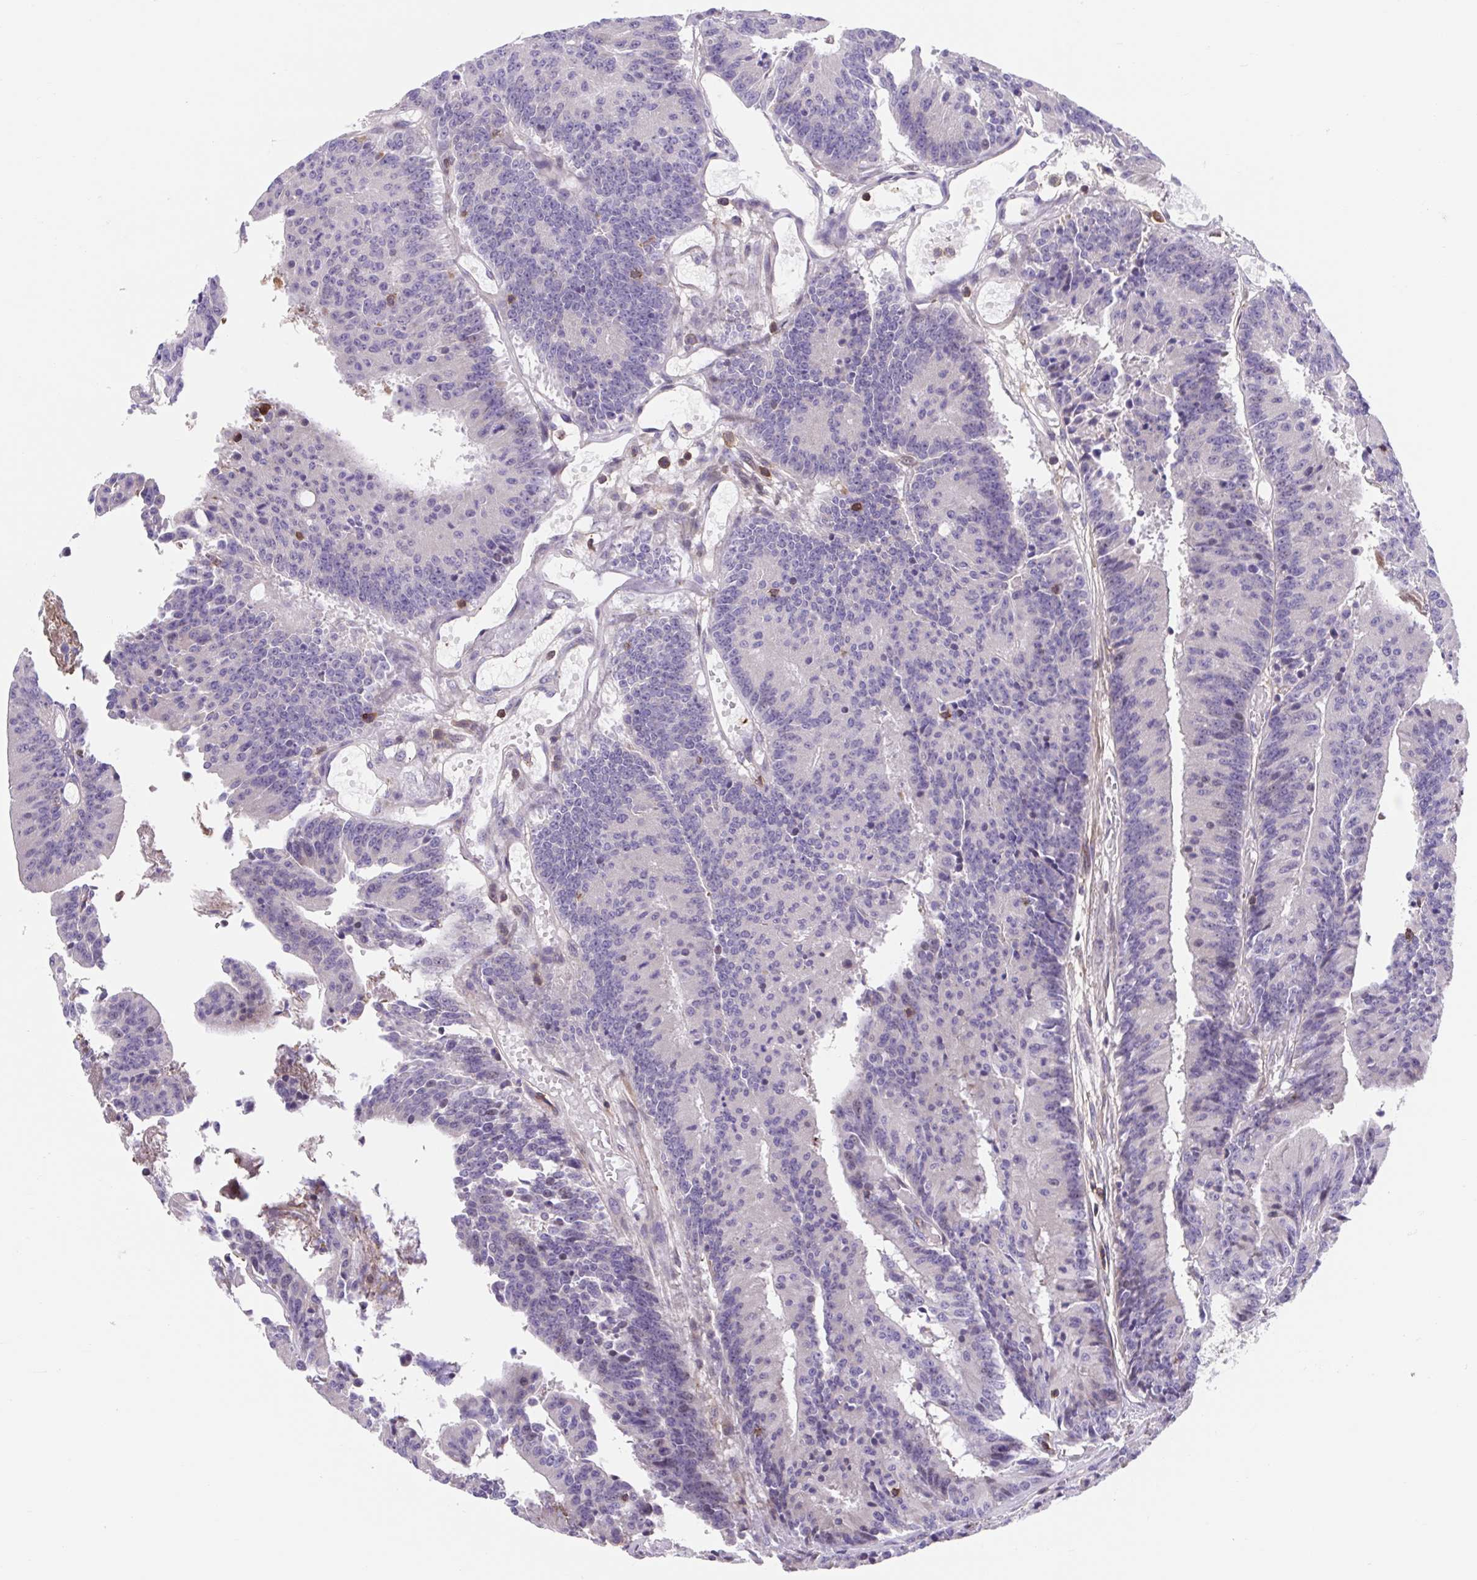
{"staining": {"intensity": "weak", "quantity": "<25%", "location": "cytoplasmic/membranous"}, "tissue": "colorectal cancer", "cell_type": "Tumor cells", "image_type": "cancer", "snomed": [{"axis": "morphology", "description": "Adenocarcinoma, NOS"}, {"axis": "topography", "description": "Colon"}], "caption": "Micrograph shows no significant protein expression in tumor cells of colorectal adenocarcinoma.", "gene": "TPRG1", "patient": {"sex": "female", "age": 78}}